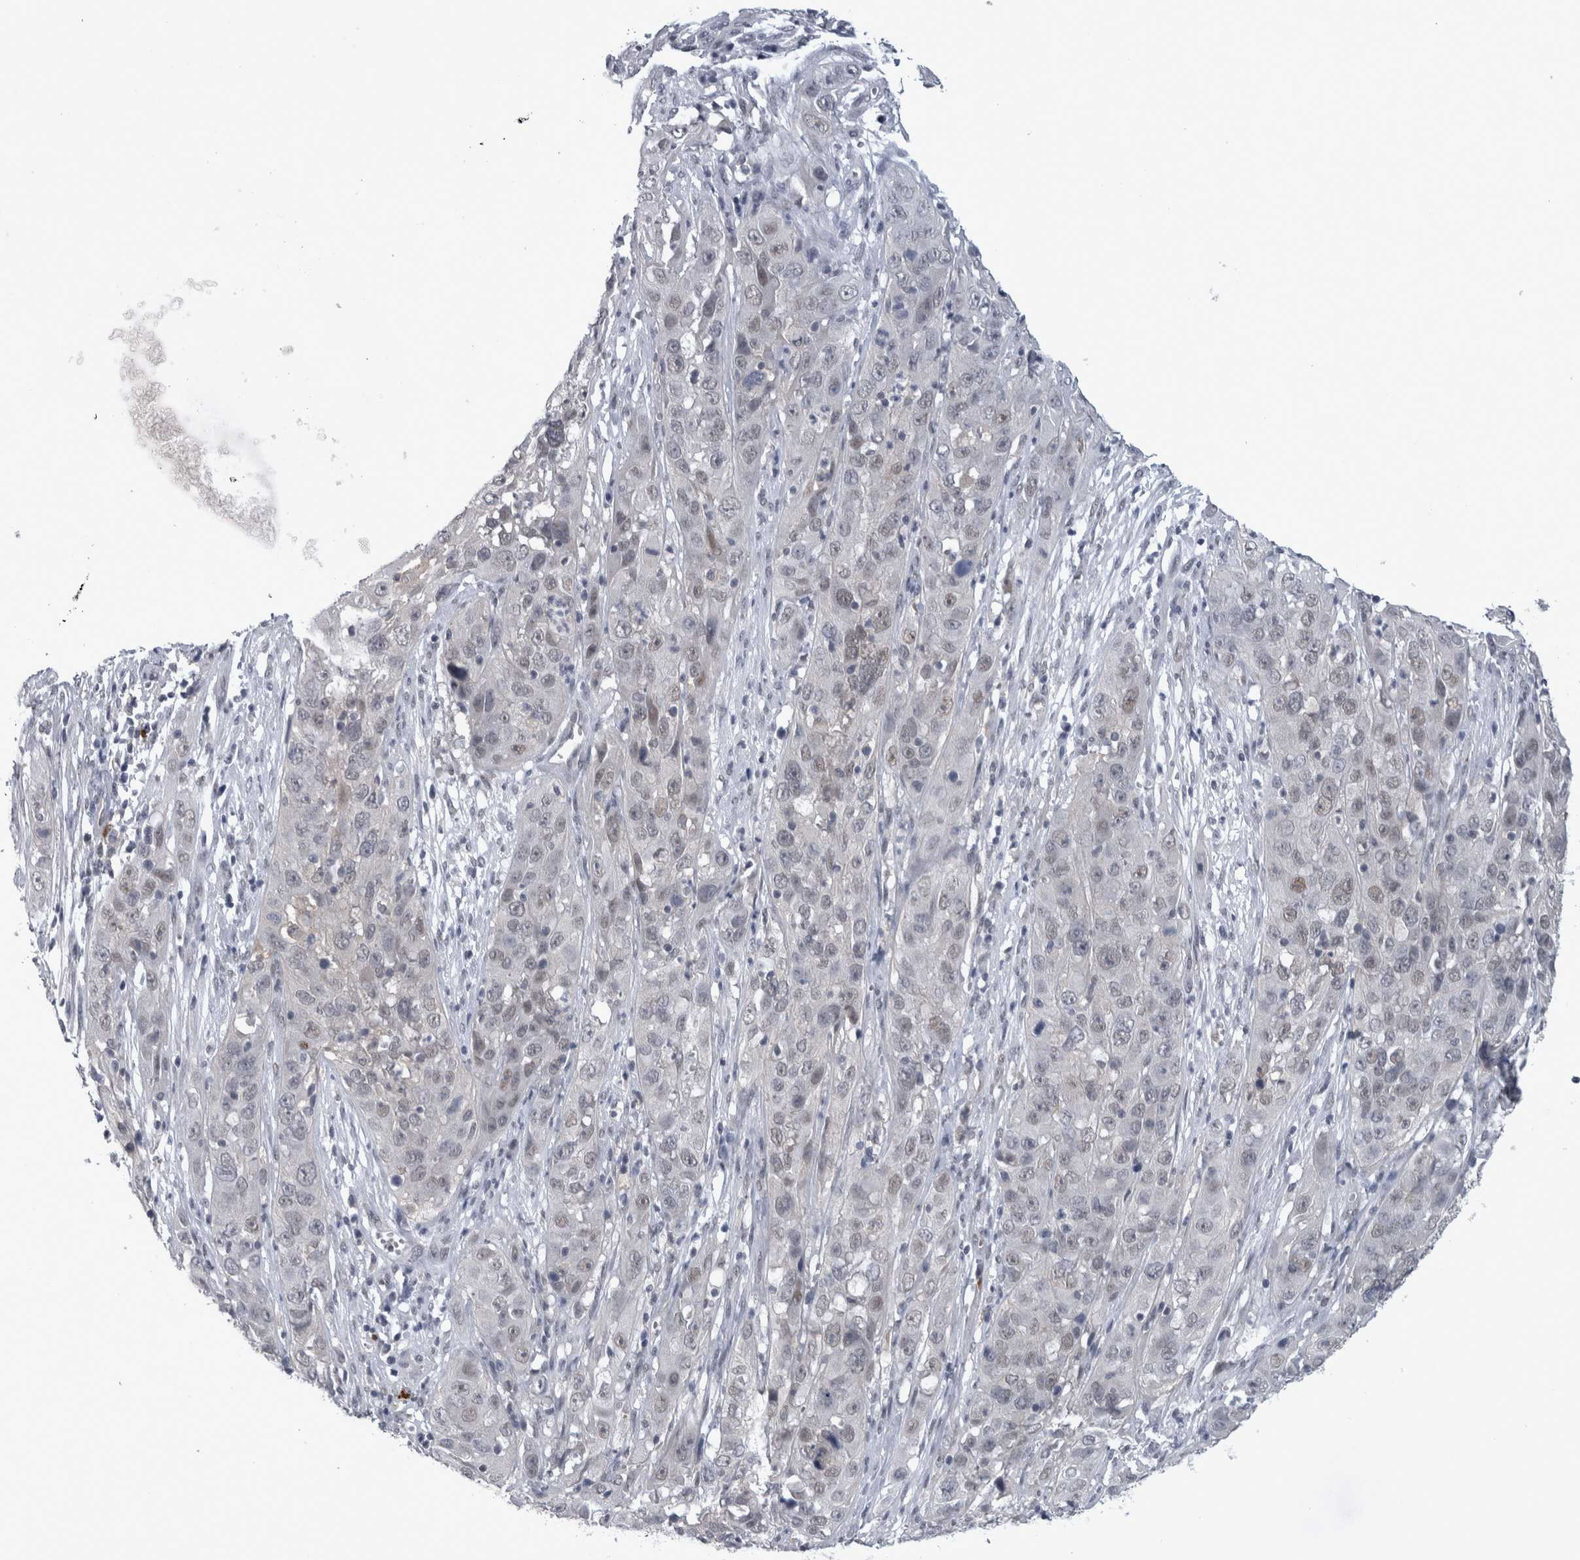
{"staining": {"intensity": "weak", "quantity": "<25%", "location": "nuclear"}, "tissue": "cervical cancer", "cell_type": "Tumor cells", "image_type": "cancer", "snomed": [{"axis": "morphology", "description": "Squamous cell carcinoma, NOS"}, {"axis": "topography", "description": "Cervix"}], "caption": "This is a photomicrograph of IHC staining of cervical cancer (squamous cell carcinoma), which shows no positivity in tumor cells.", "gene": "PEBP4", "patient": {"sex": "female", "age": 32}}